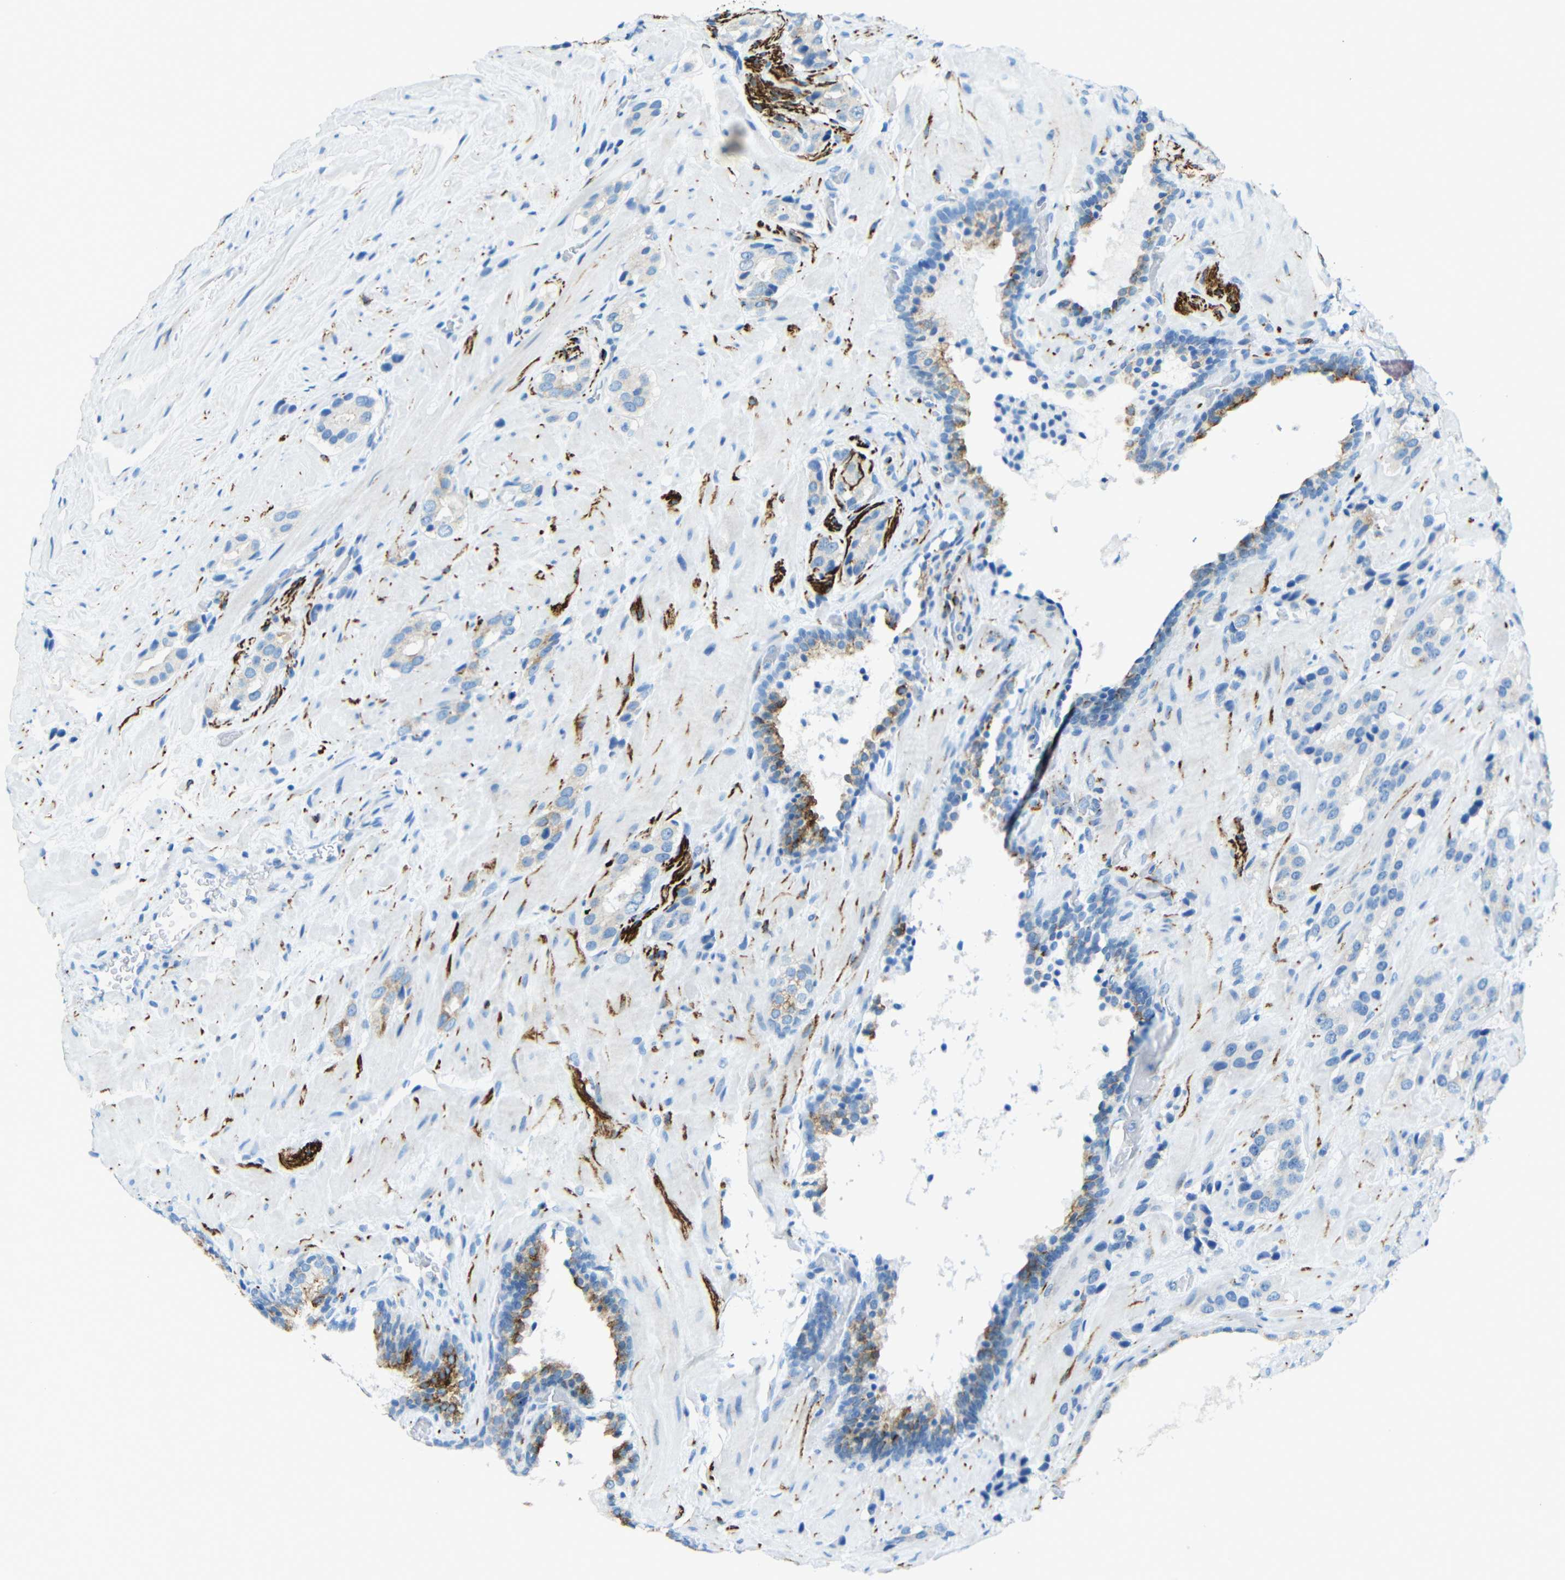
{"staining": {"intensity": "moderate", "quantity": "25%-75%", "location": "cytoplasmic/membranous"}, "tissue": "prostate cancer", "cell_type": "Tumor cells", "image_type": "cancer", "snomed": [{"axis": "morphology", "description": "Adenocarcinoma, High grade"}, {"axis": "topography", "description": "Prostate"}], "caption": "Brown immunohistochemical staining in prostate adenocarcinoma (high-grade) exhibits moderate cytoplasmic/membranous staining in about 25%-75% of tumor cells. Nuclei are stained in blue.", "gene": "TUBB4B", "patient": {"sex": "male", "age": 64}}